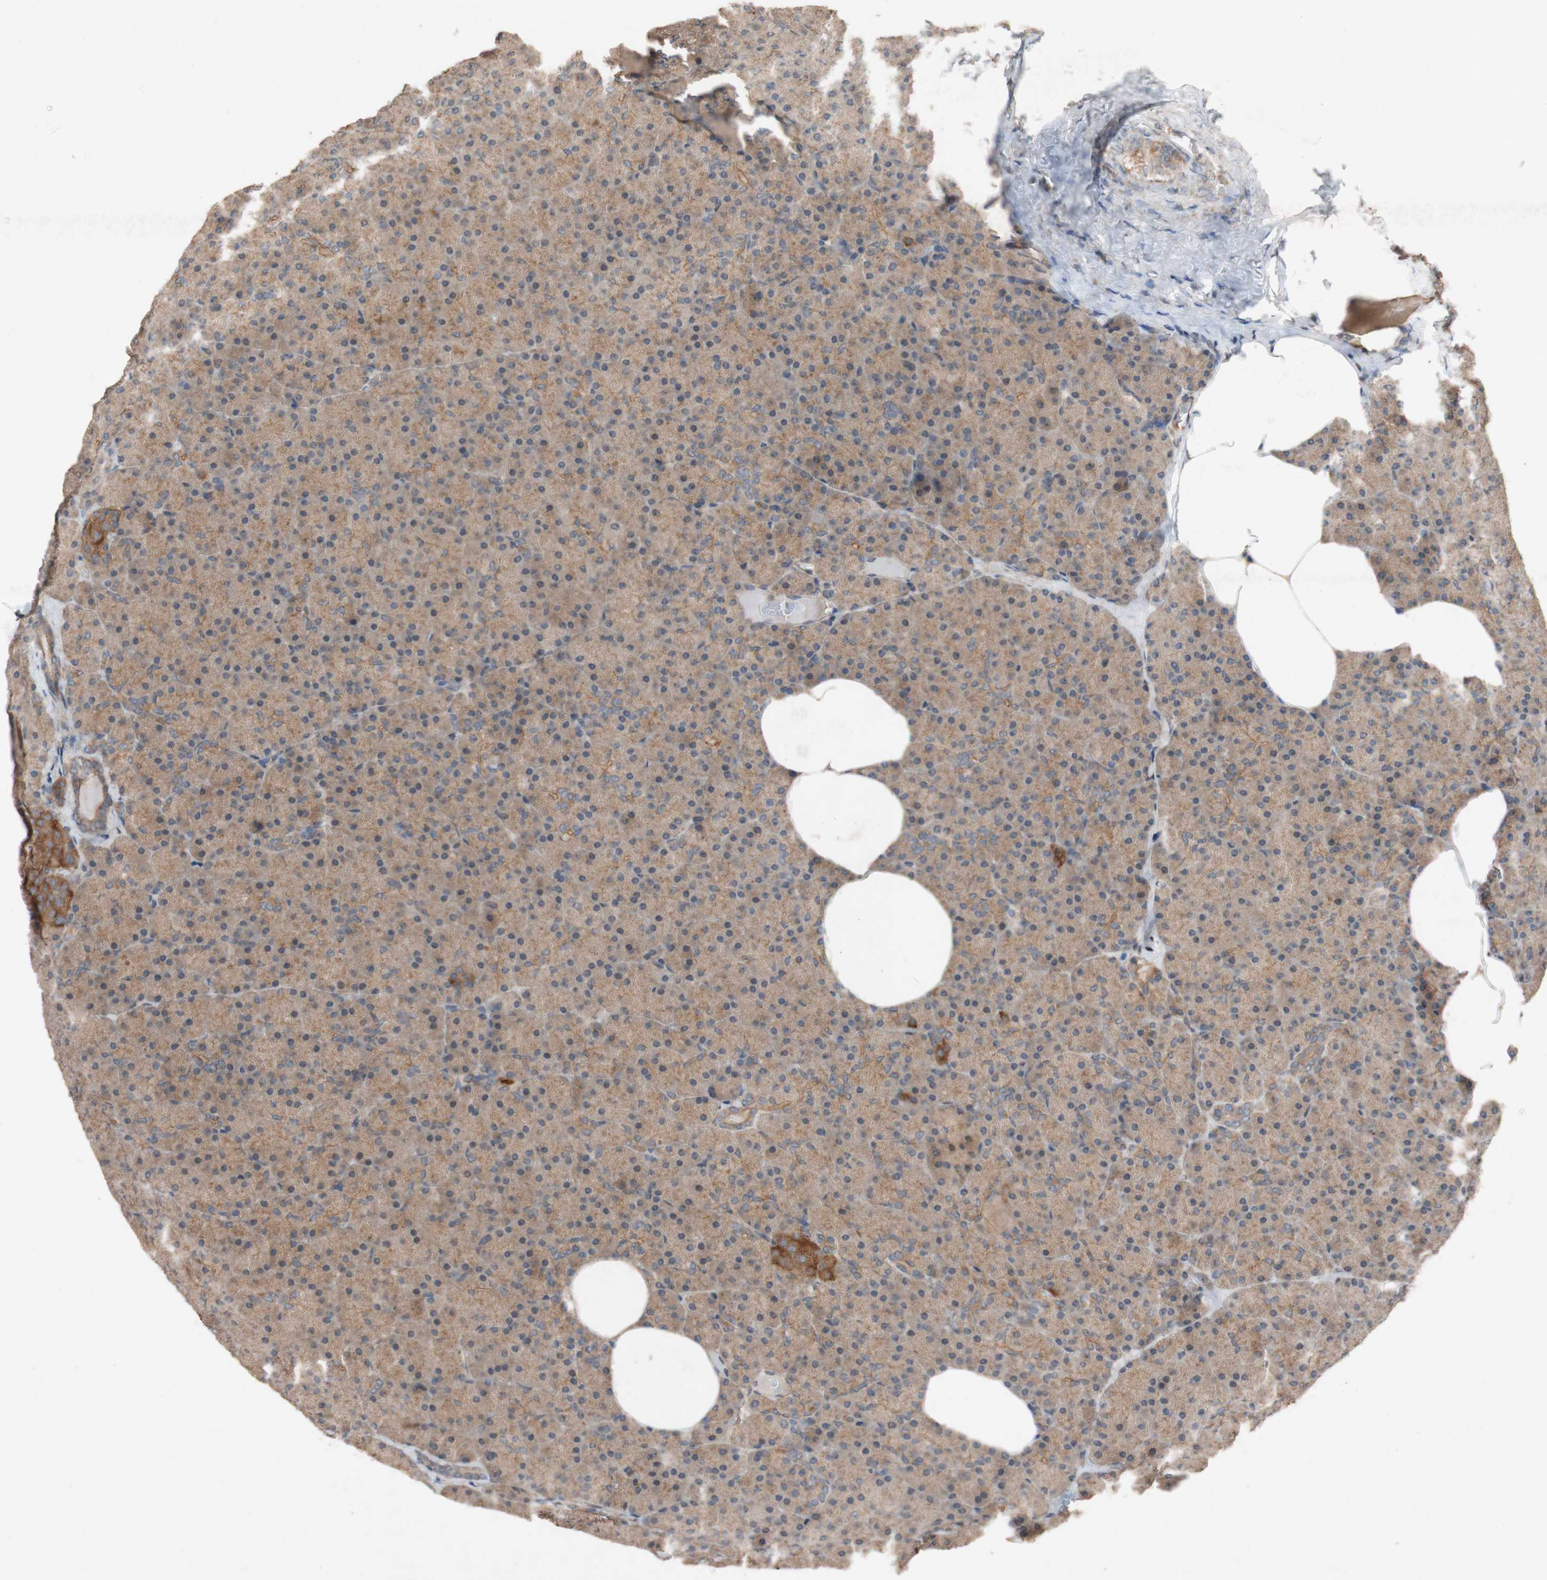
{"staining": {"intensity": "weak", "quantity": ">75%", "location": "cytoplasmic/membranous"}, "tissue": "pancreas", "cell_type": "Exocrine glandular cells", "image_type": "normal", "snomed": [{"axis": "morphology", "description": "Normal tissue, NOS"}, {"axis": "topography", "description": "Pancreas"}], "caption": "A micrograph of pancreas stained for a protein demonstrates weak cytoplasmic/membranous brown staining in exocrine glandular cells.", "gene": "ATP6V1F", "patient": {"sex": "female", "age": 35}}